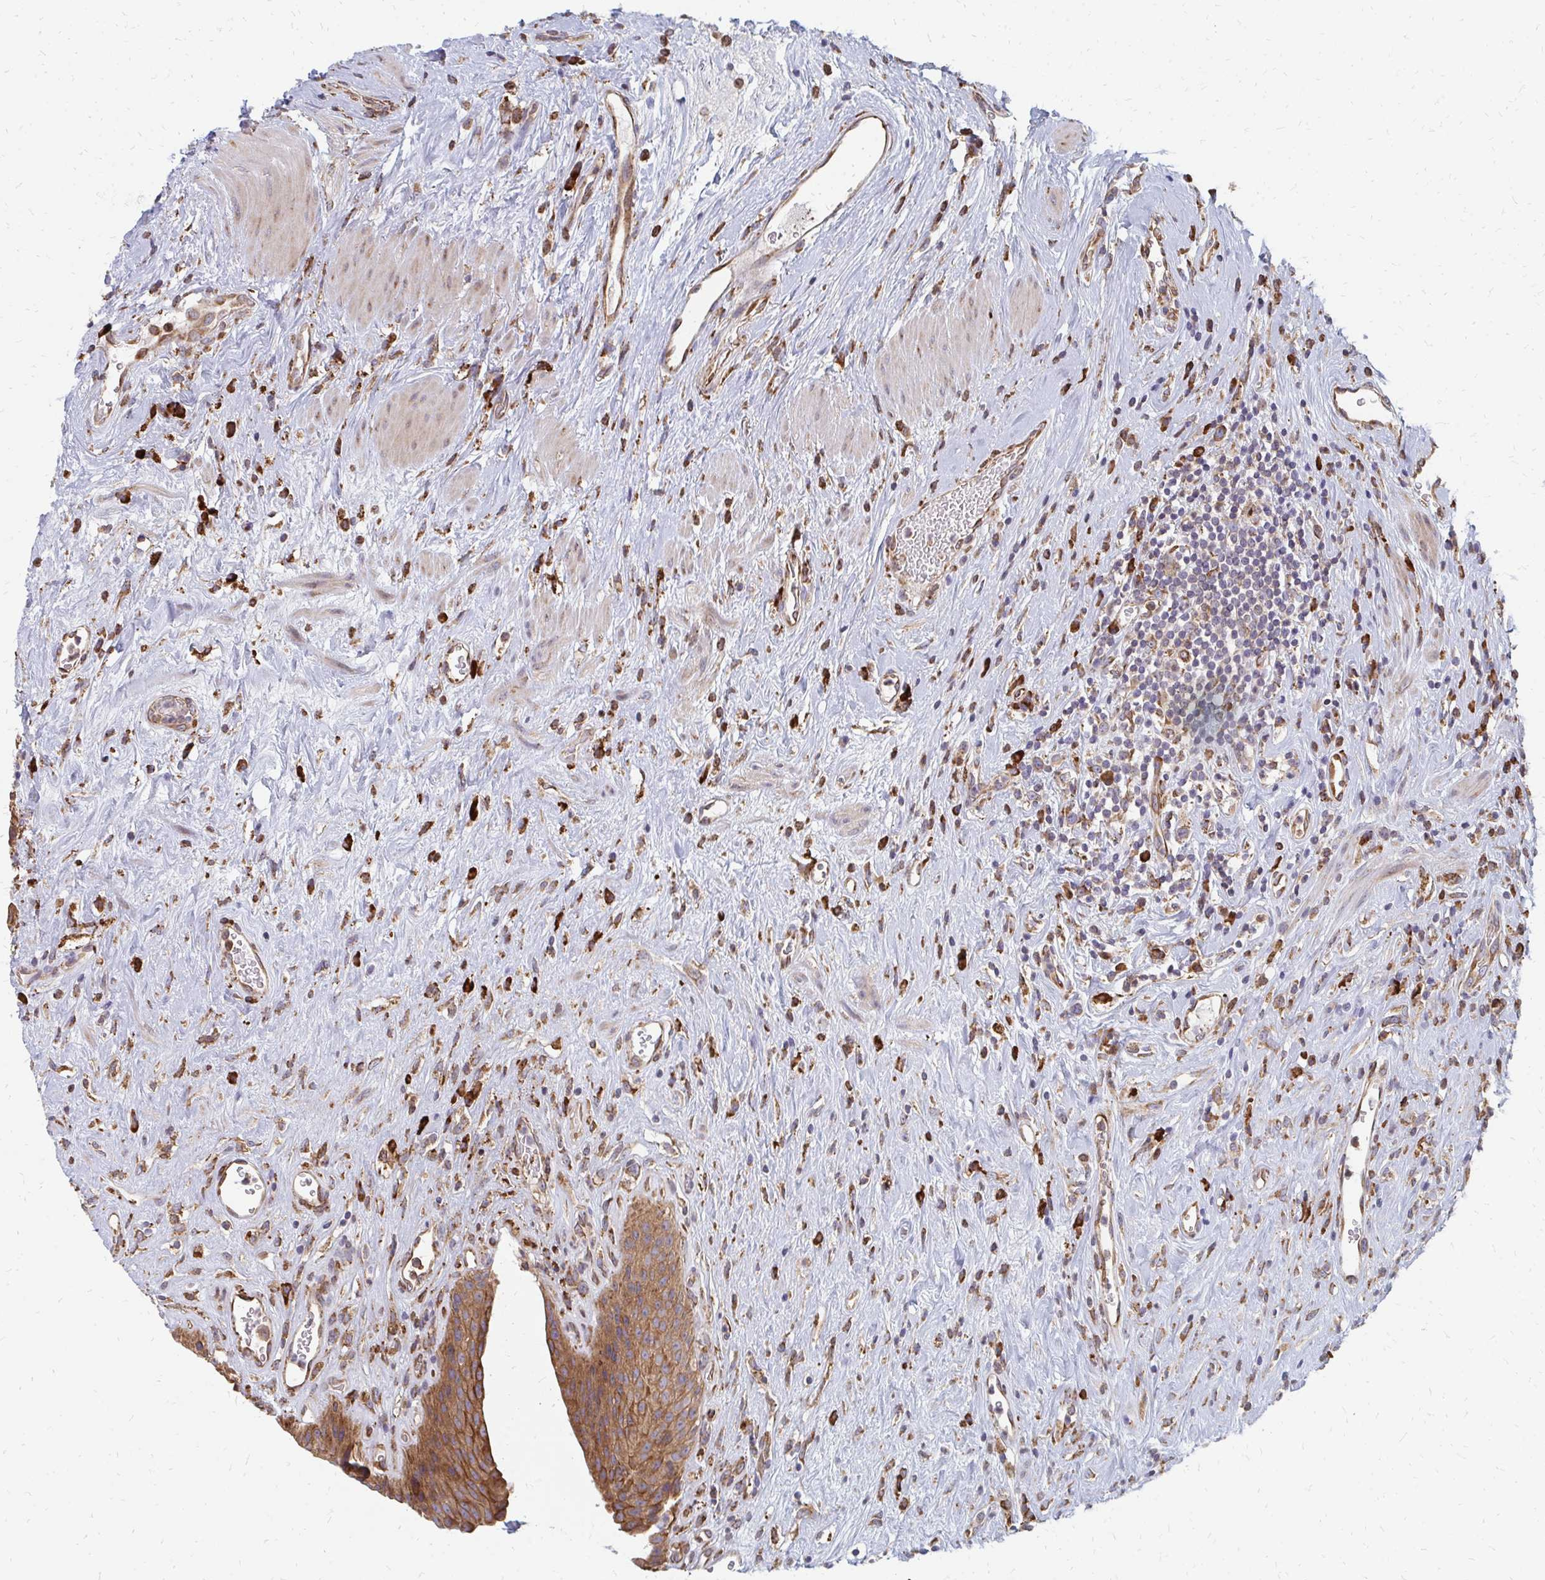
{"staining": {"intensity": "moderate", "quantity": ">75%", "location": "cytoplasmic/membranous"}, "tissue": "urinary bladder", "cell_type": "Urothelial cells", "image_type": "normal", "snomed": [{"axis": "morphology", "description": "Normal tissue, NOS"}, {"axis": "topography", "description": "Urinary bladder"}], "caption": "This micrograph displays benign urinary bladder stained with immunohistochemistry to label a protein in brown. The cytoplasmic/membranous of urothelial cells show moderate positivity for the protein. Nuclei are counter-stained blue.", "gene": "PPP1R13L", "patient": {"sex": "female", "age": 56}}